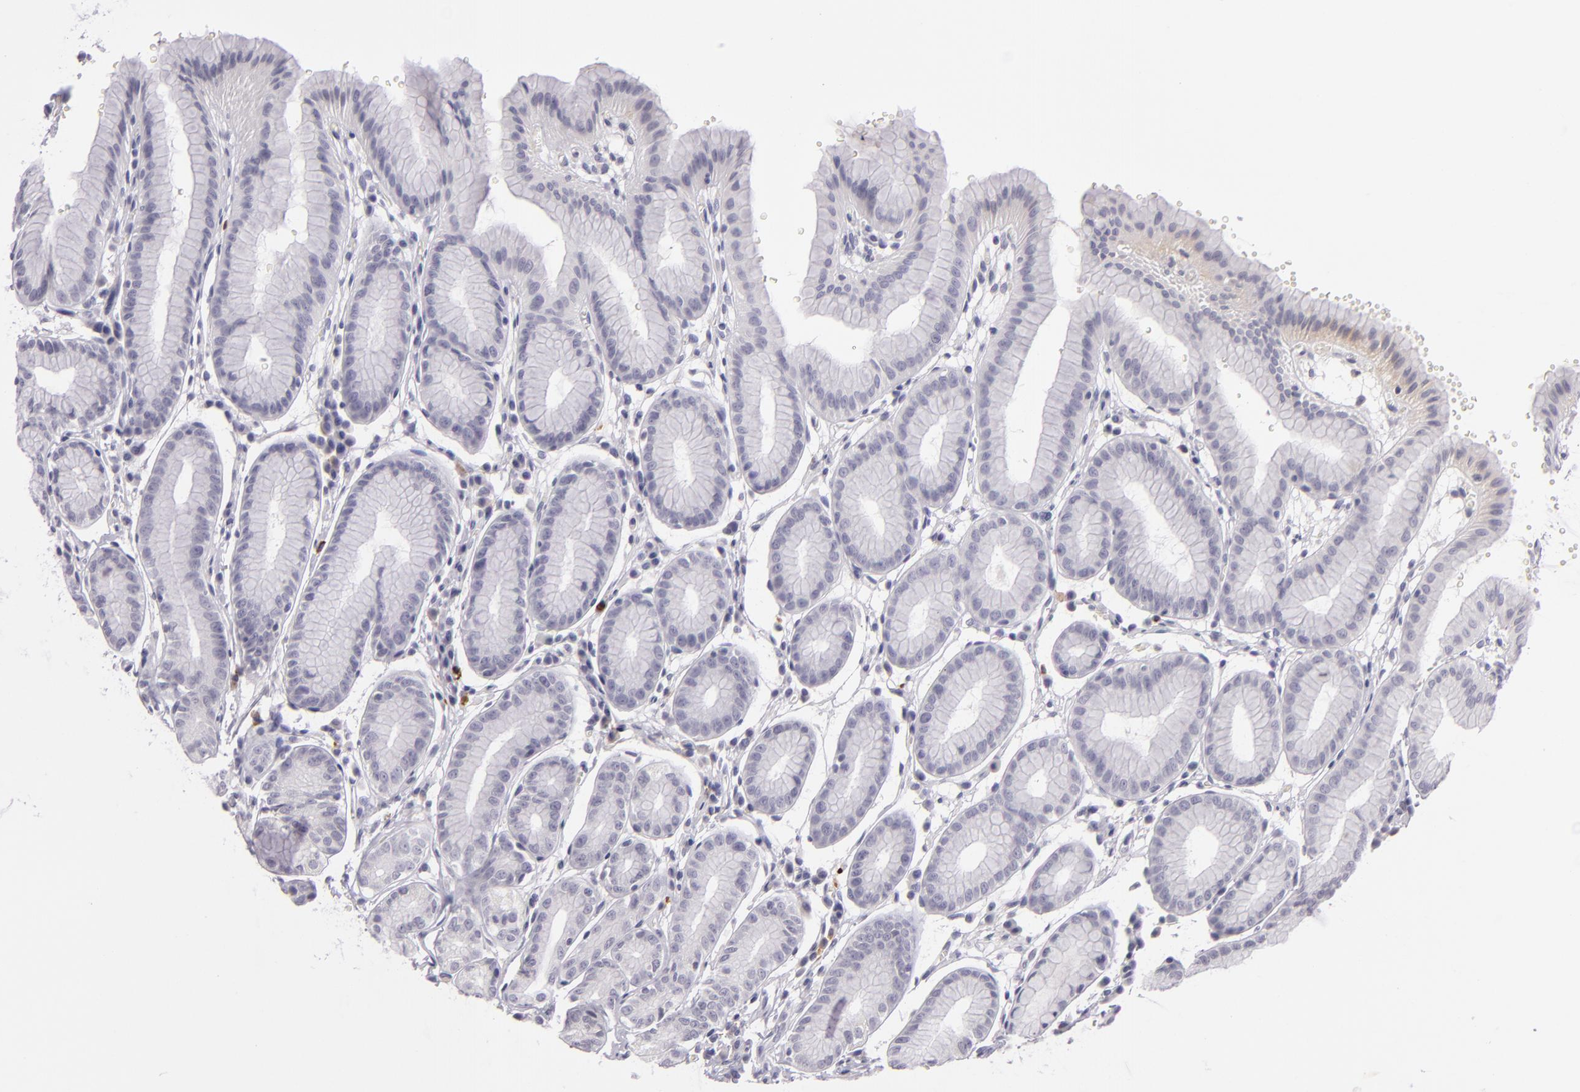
{"staining": {"intensity": "negative", "quantity": "none", "location": "none"}, "tissue": "stomach", "cell_type": "Glandular cells", "image_type": "normal", "snomed": [{"axis": "morphology", "description": "Normal tissue, NOS"}, {"axis": "topography", "description": "Stomach"}], "caption": "High magnification brightfield microscopy of benign stomach stained with DAB (3,3'-diaminobenzidine) (brown) and counterstained with hematoxylin (blue): glandular cells show no significant staining.", "gene": "DAG1", "patient": {"sex": "male", "age": 42}}